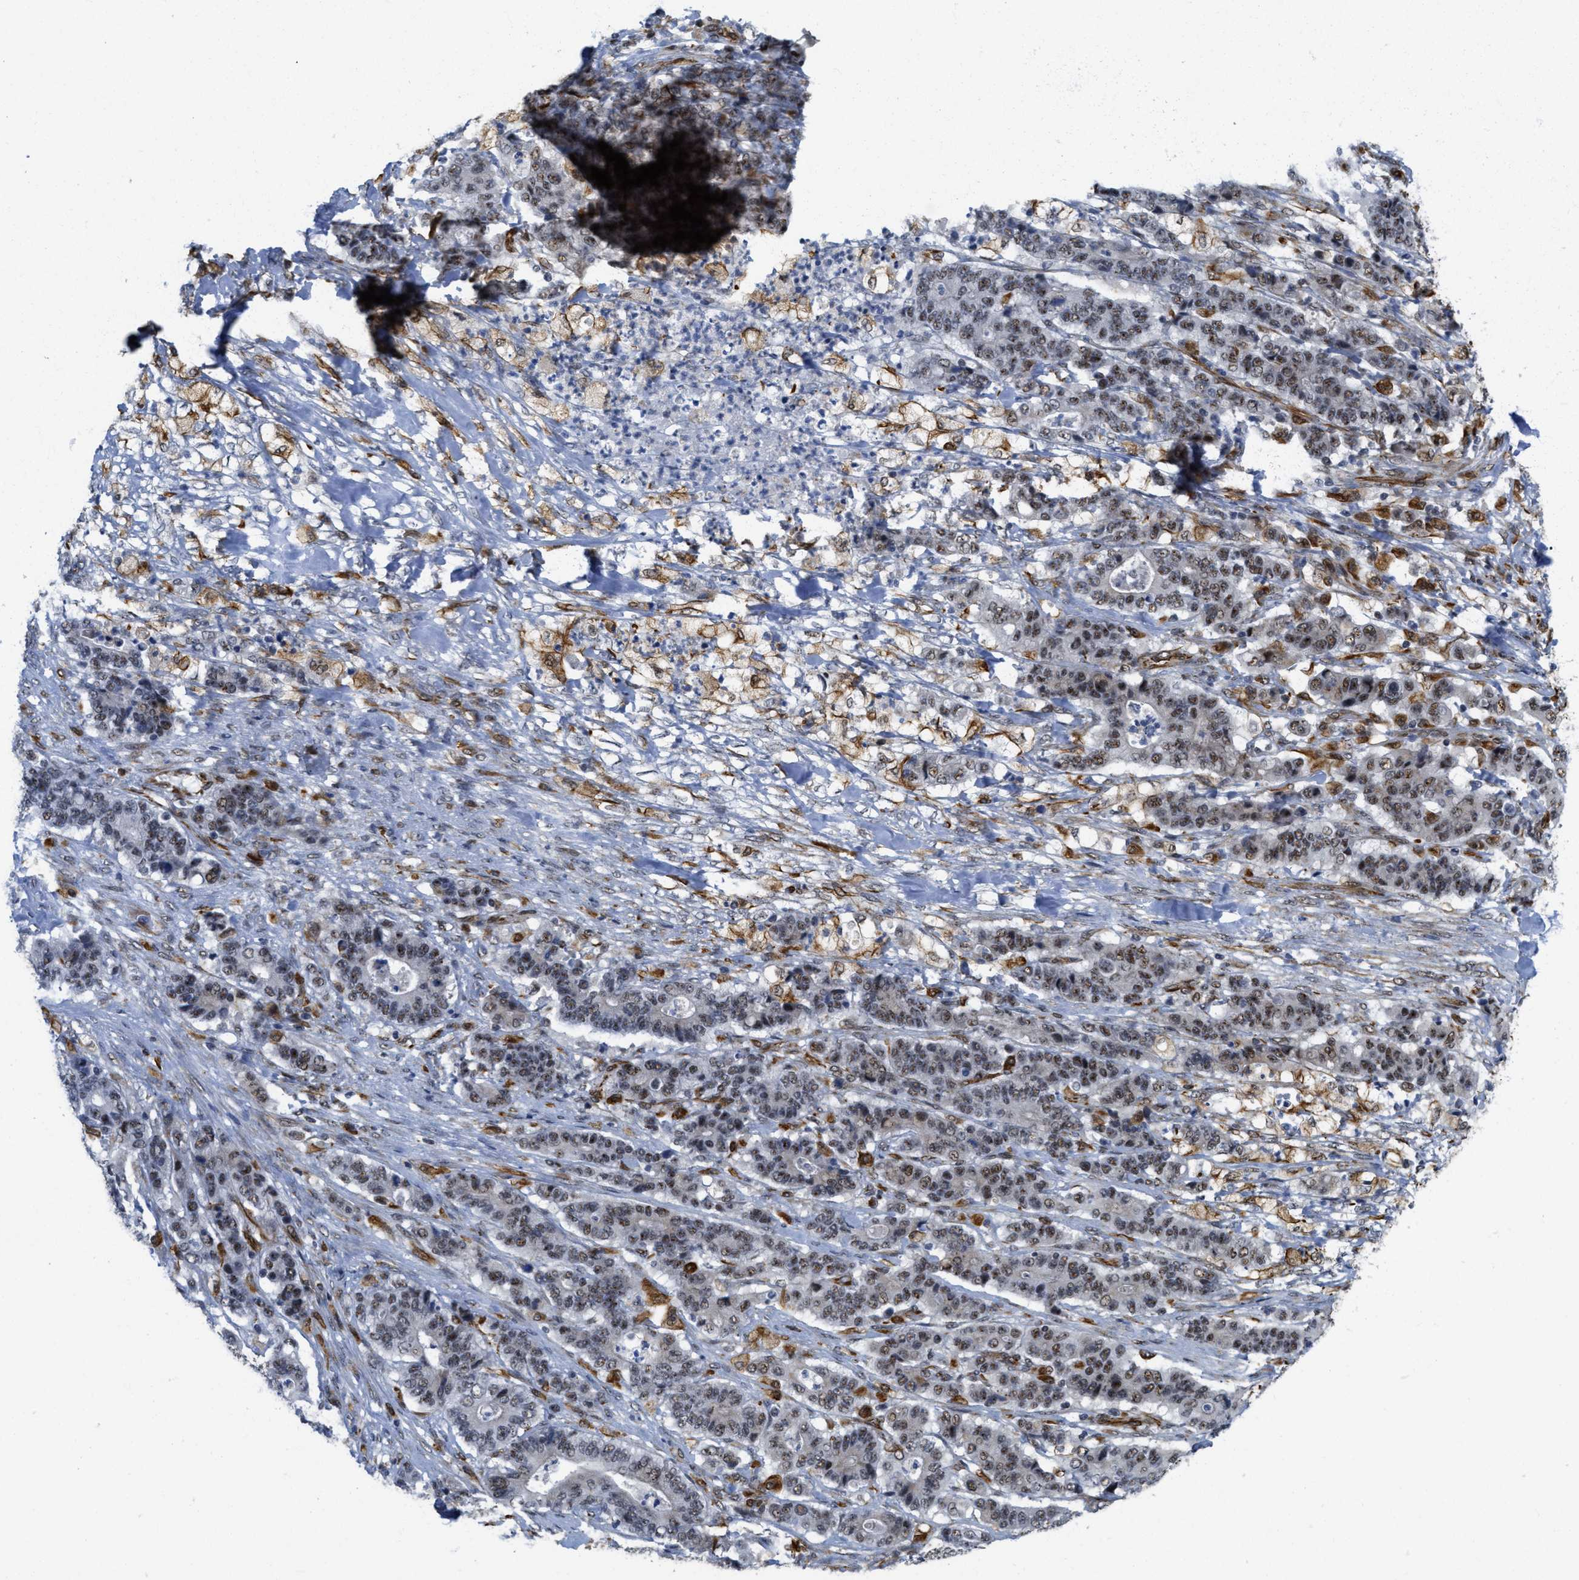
{"staining": {"intensity": "weak", "quantity": ">75%", "location": "nuclear"}, "tissue": "stomach cancer", "cell_type": "Tumor cells", "image_type": "cancer", "snomed": [{"axis": "morphology", "description": "Adenocarcinoma, NOS"}, {"axis": "topography", "description": "Stomach"}], "caption": "The immunohistochemical stain highlights weak nuclear staining in tumor cells of adenocarcinoma (stomach) tissue.", "gene": "LRRC8B", "patient": {"sex": "female", "age": 73}}